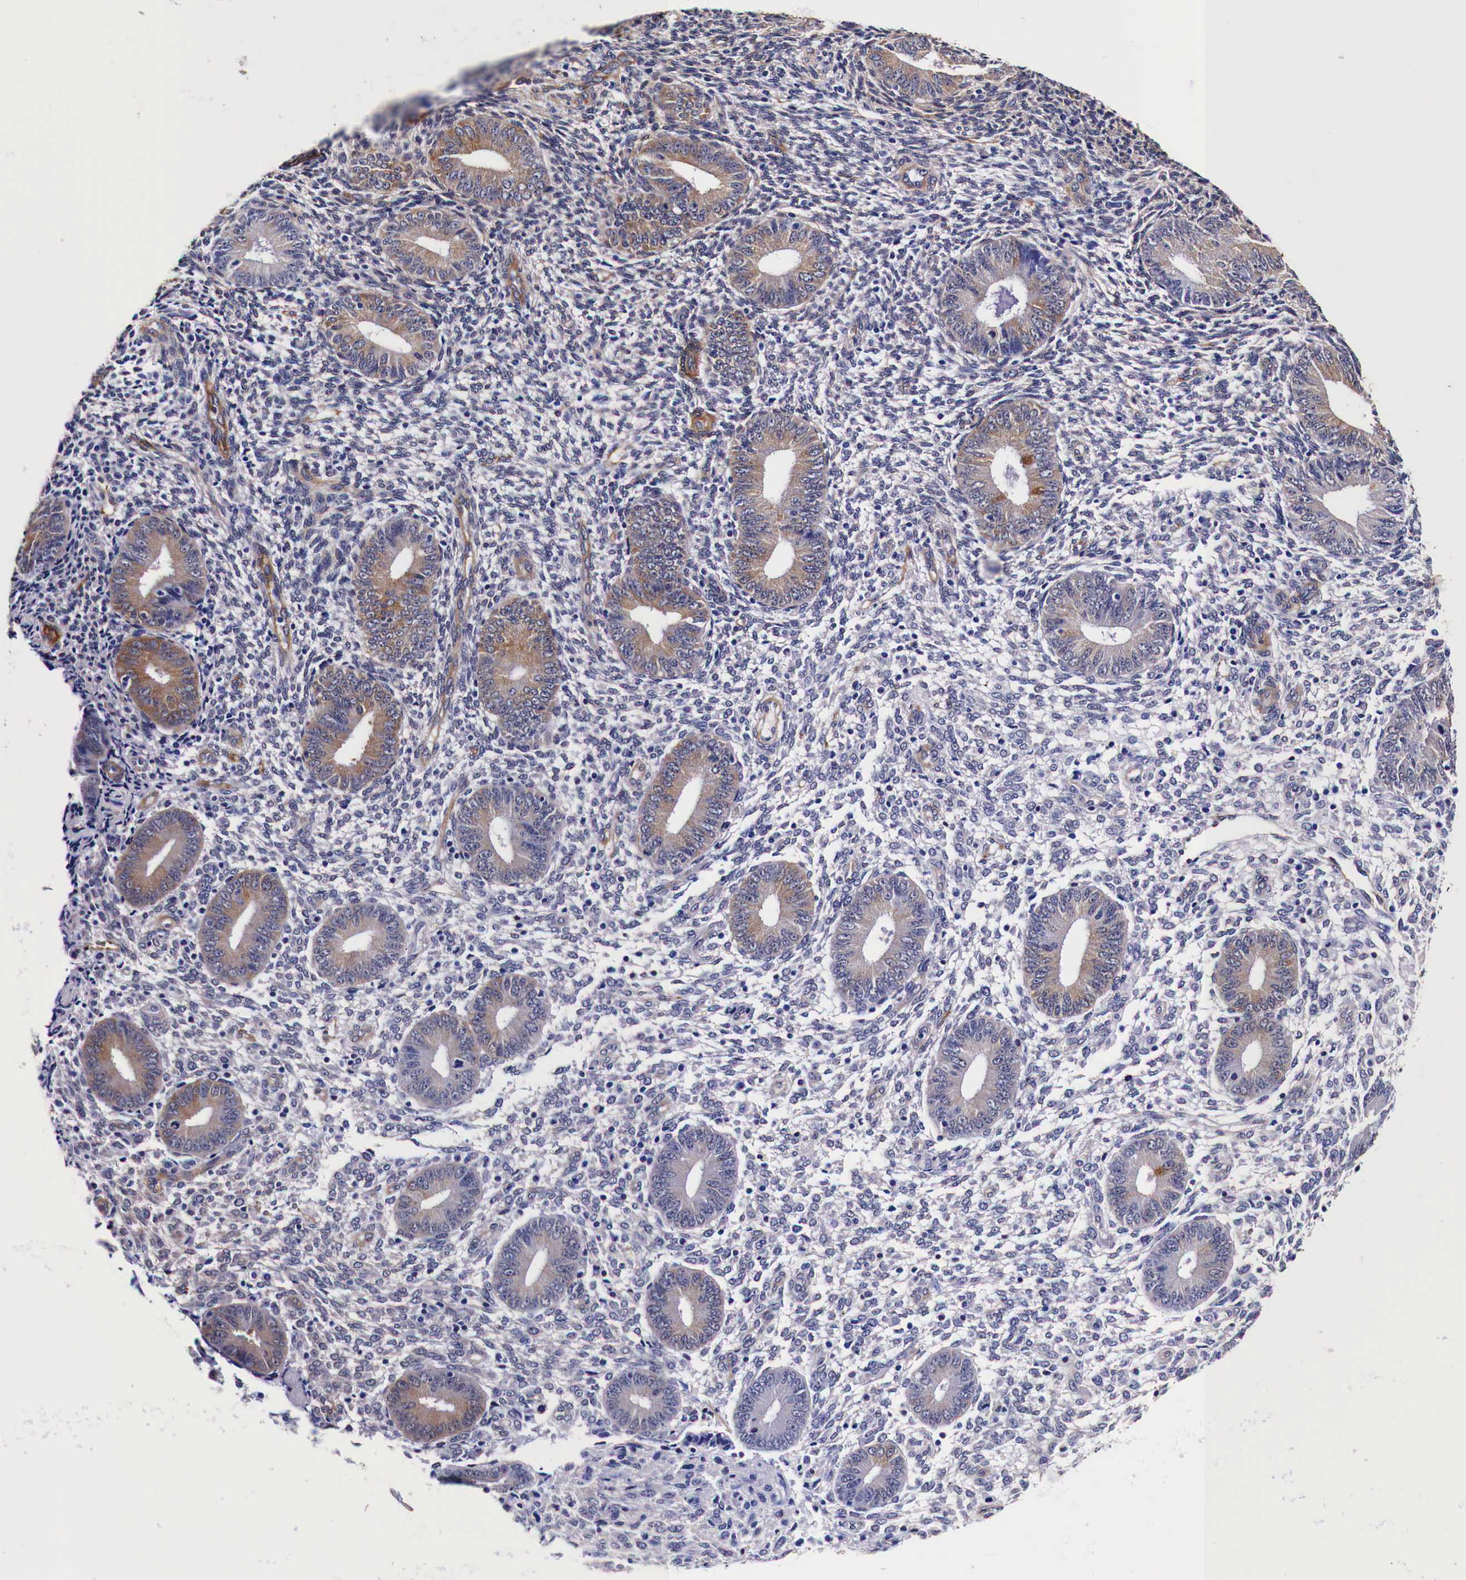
{"staining": {"intensity": "negative", "quantity": "none", "location": "none"}, "tissue": "endometrium", "cell_type": "Cells in endometrial stroma", "image_type": "normal", "snomed": [{"axis": "morphology", "description": "Normal tissue, NOS"}, {"axis": "topography", "description": "Endometrium"}], "caption": "Immunohistochemistry of unremarkable human endometrium exhibits no positivity in cells in endometrial stroma. (DAB immunohistochemistry visualized using brightfield microscopy, high magnification).", "gene": "HSPB1", "patient": {"sex": "female", "age": 35}}